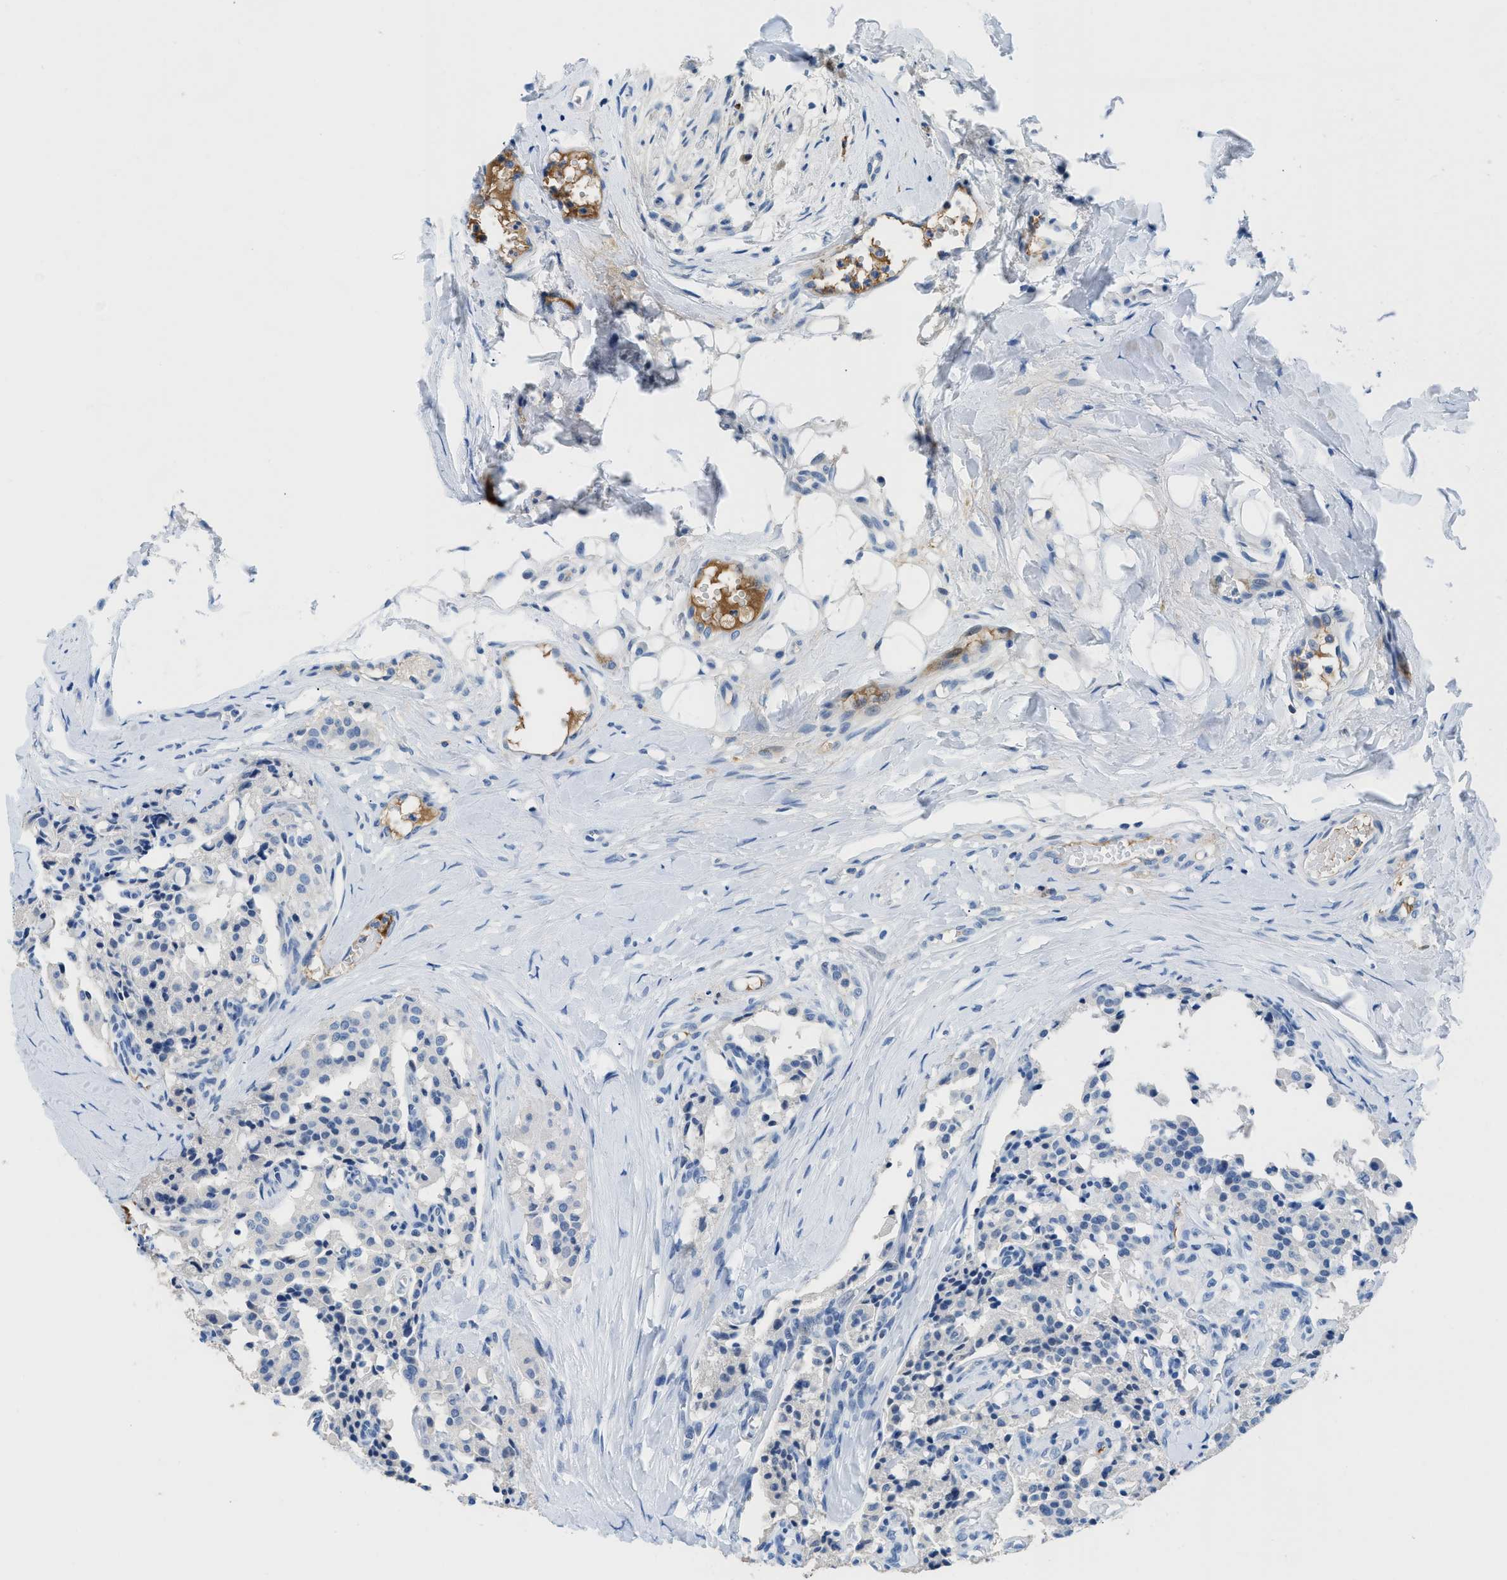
{"staining": {"intensity": "negative", "quantity": "none", "location": "none"}, "tissue": "carcinoid", "cell_type": "Tumor cells", "image_type": "cancer", "snomed": [{"axis": "morphology", "description": "Carcinoid, malignant, NOS"}, {"axis": "topography", "description": "Lung"}], "caption": "IHC photomicrograph of human carcinoid (malignant) stained for a protein (brown), which demonstrates no expression in tumor cells.", "gene": "MBL2", "patient": {"sex": "male", "age": 30}}